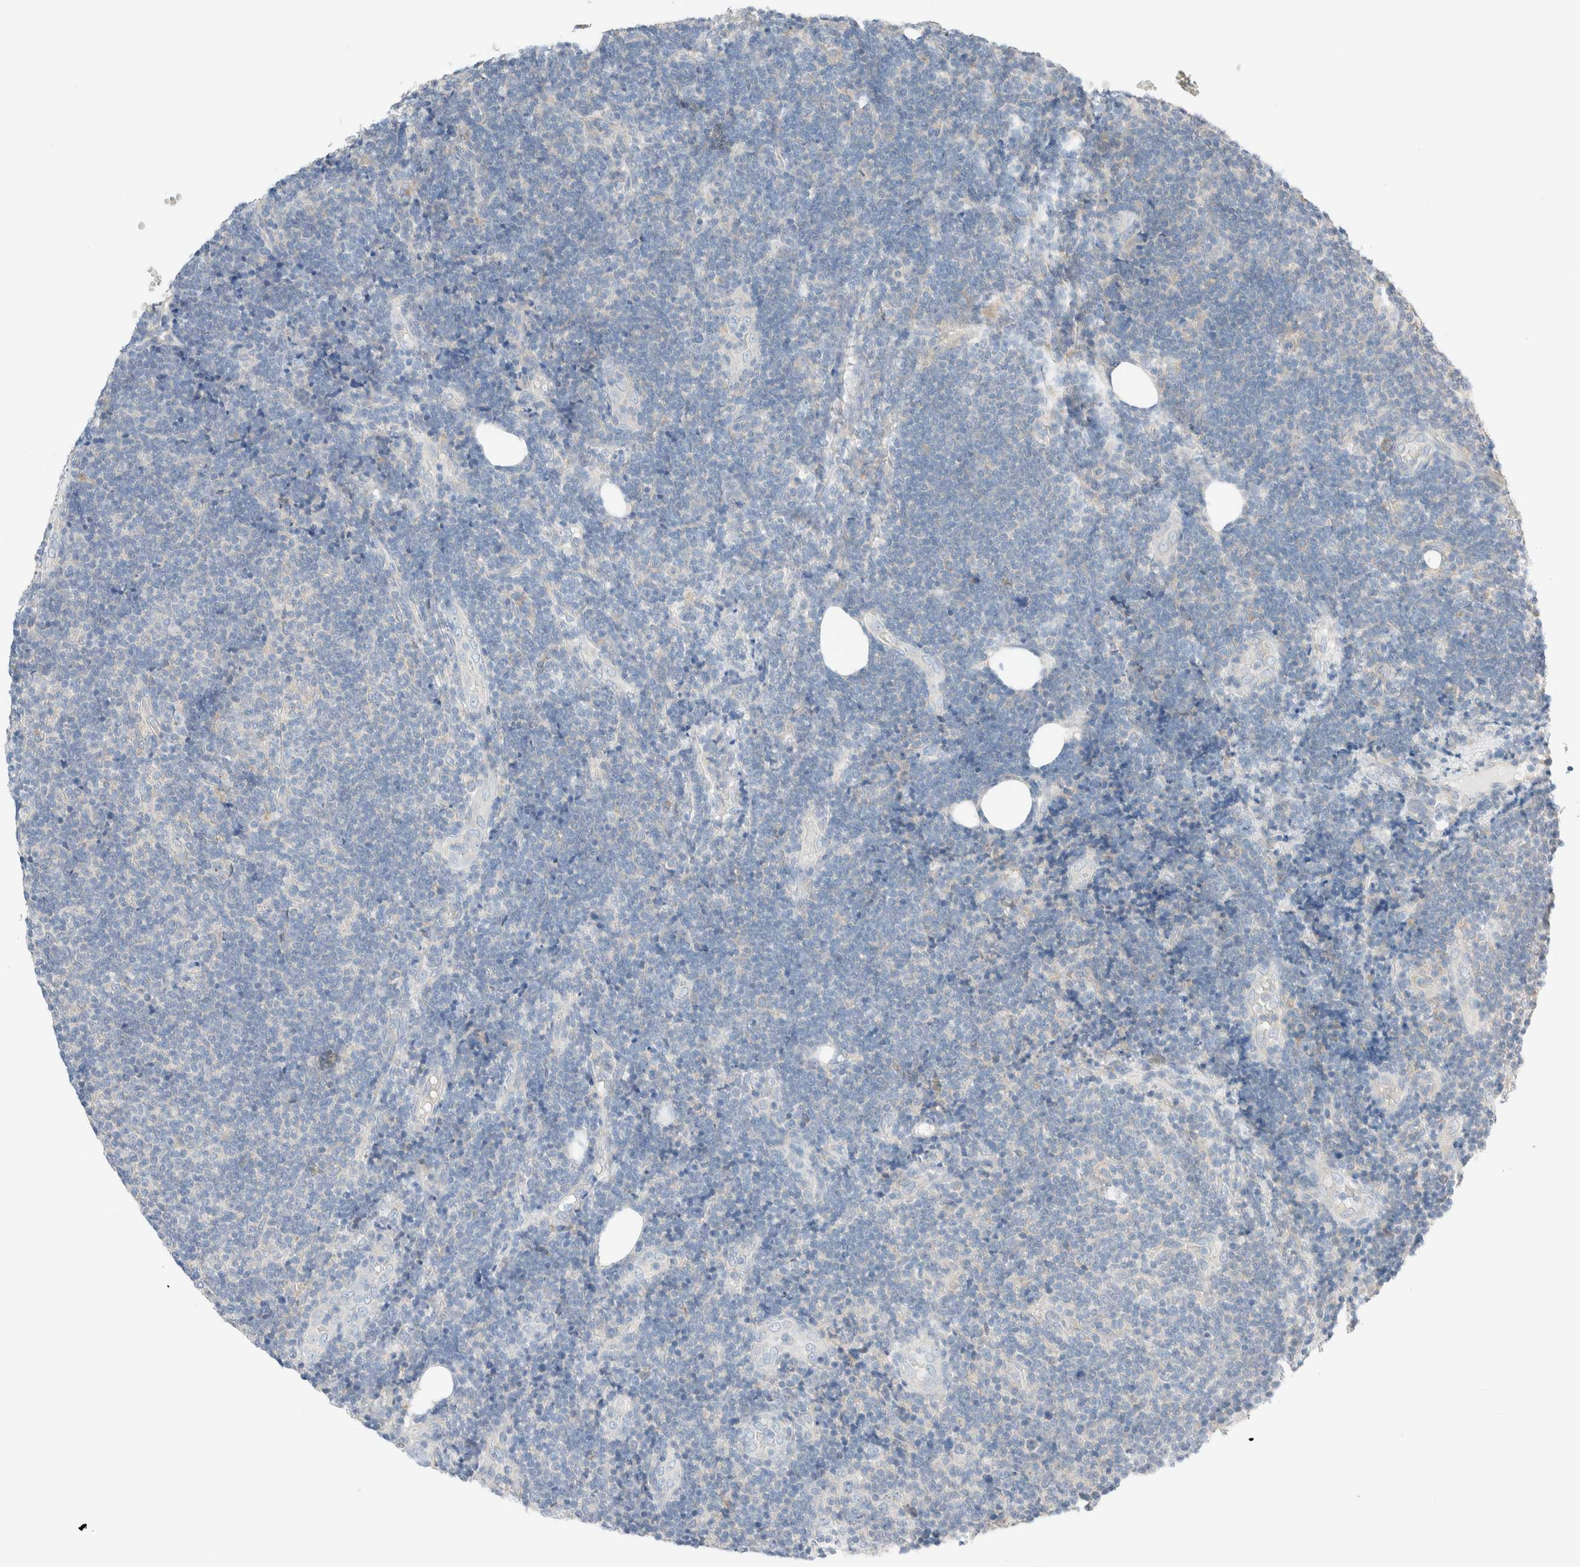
{"staining": {"intensity": "negative", "quantity": "none", "location": "none"}, "tissue": "lymphoma", "cell_type": "Tumor cells", "image_type": "cancer", "snomed": [{"axis": "morphology", "description": "Malignant lymphoma, non-Hodgkin's type, Low grade"}, {"axis": "topography", "description": "Lymph node"}], "caption": "High magnification brightfield microscopy of malignant lymphoma, non-Hodgkin's type (low-grade) stained with DAB (brown) and counterstained with hematoxylin (blue): tumor cells show no significant positivity.", "gene": "PCM1", "patient": {"sex": "male", "age": 83}}